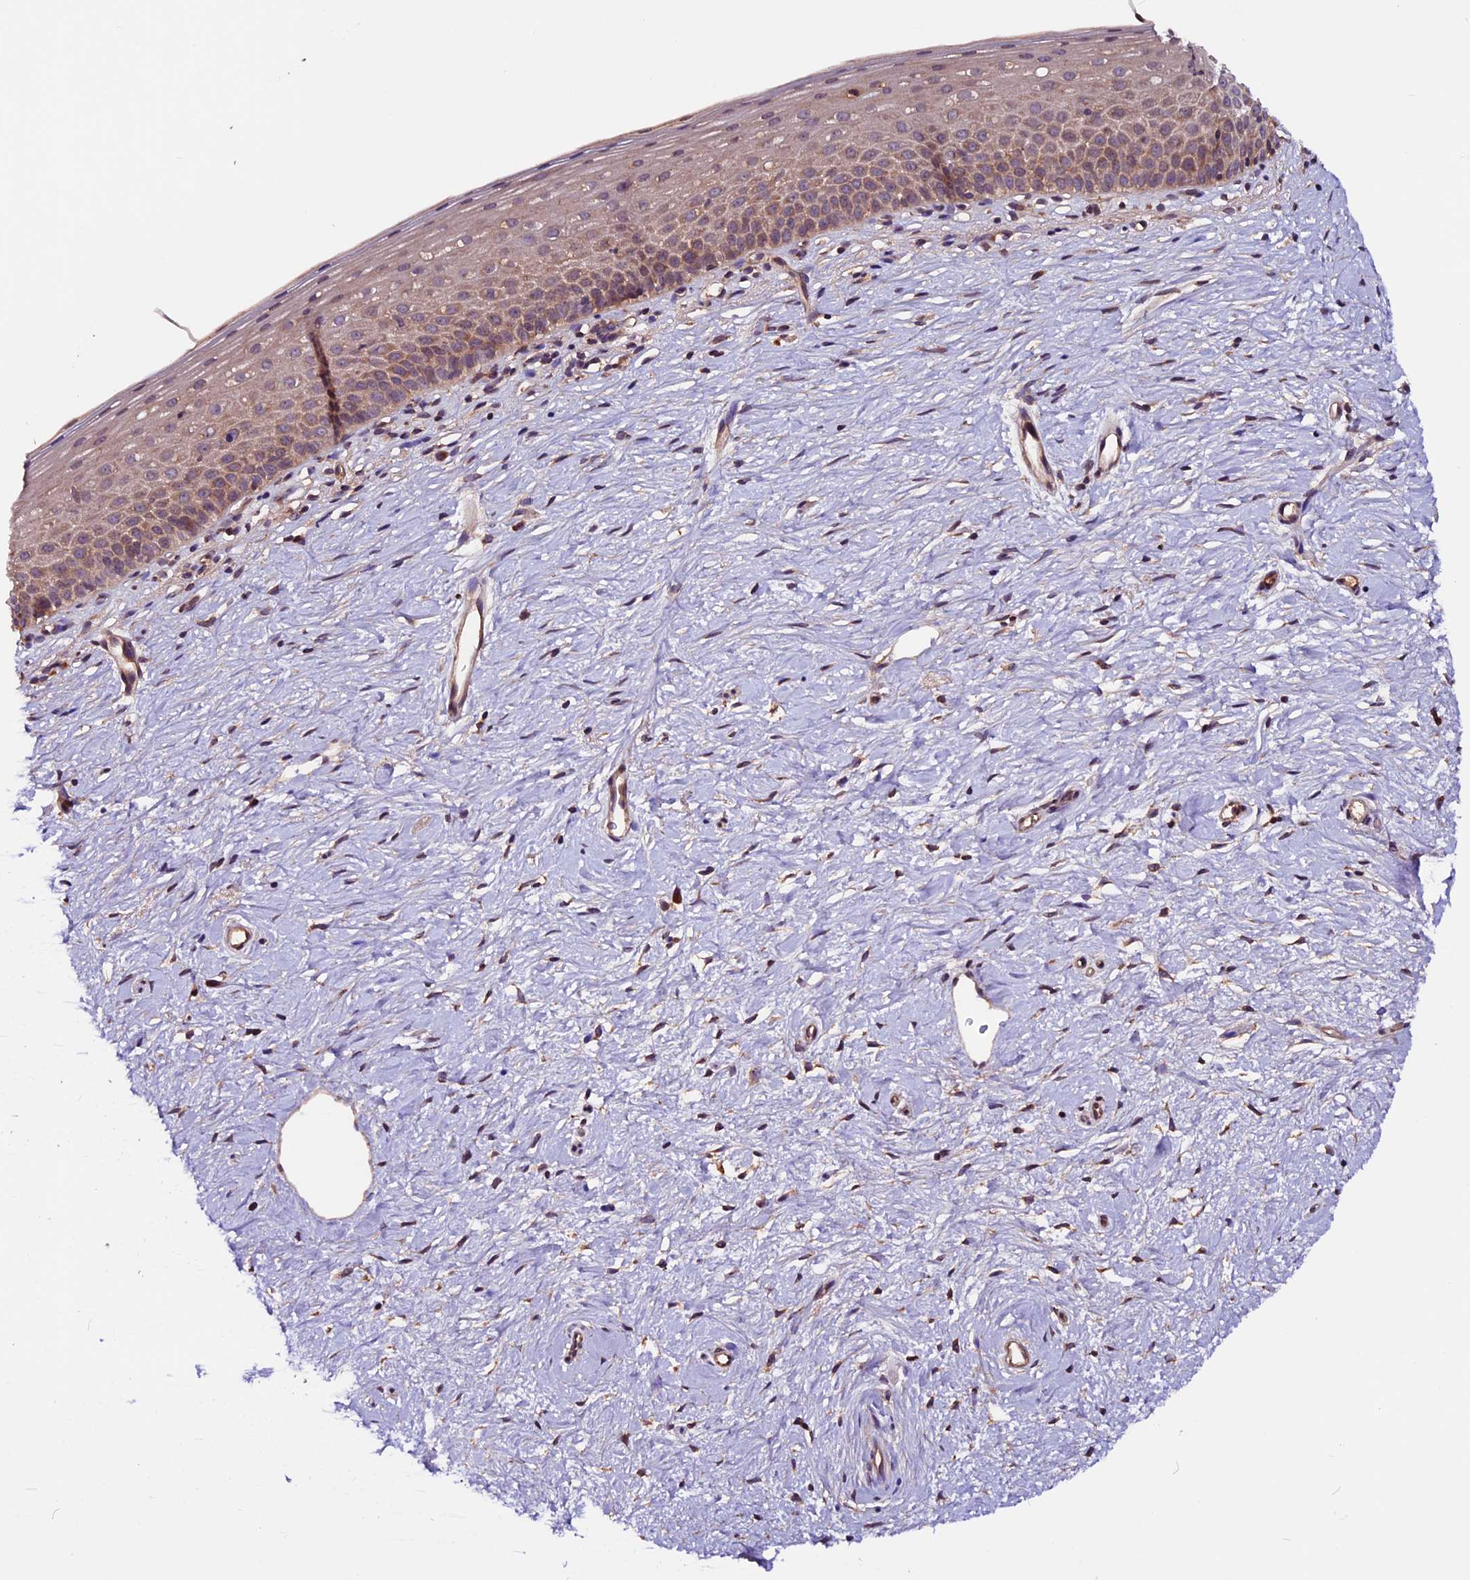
{"staining": {"intensity": "moderate", "quantity": "25%-75%", "location": "cytoplasmic/membranous"}, "tissue": "cervix", "cell_type": "Glandular cells", "image_type": "normal", "snomed": [{"axis": "morphology", "description": "Normal tissue, NOS"}, {"axis": "topography", "description": "Cervix"}], "caption": "This histopathology image displays normal cervix stained with immunohistochemistry (IHC) to label a protein in brown. The cytoplasmic/membranous of glandular cells show moderate positivity for the protein. Nuclei are counter-stained blue.", "gene": "ZNF598", "patient": {"sex": "female", "age": 57}}